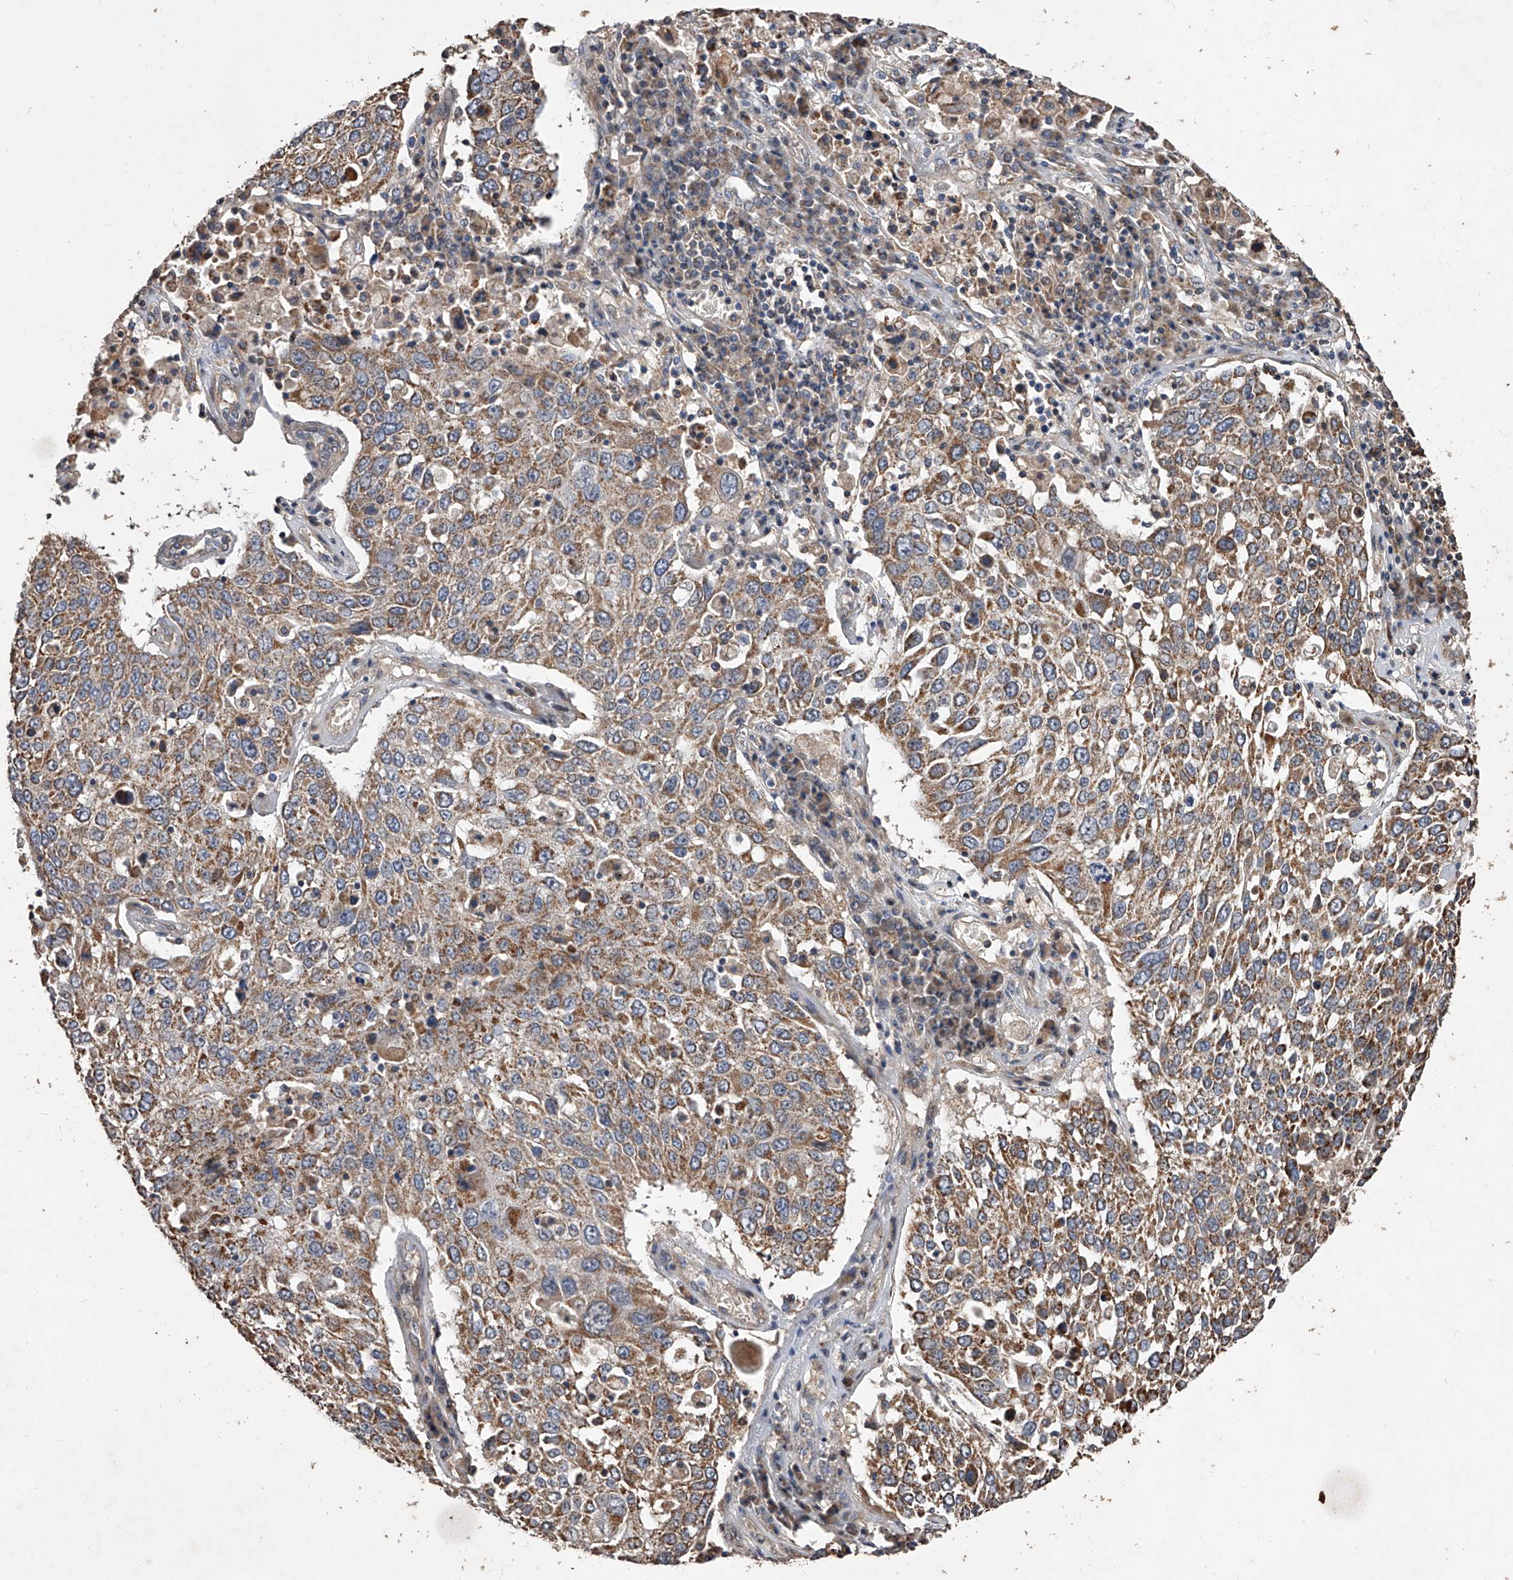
{"staining": {"intensity": "moderate", "quantity": ">75%", "location": "cytoplasmic/membranous"}, "tissue": "lung cancer", "cell_type": "Tumor cells", "image_type": "cancer", "snomed": [{"axis": "morphology", "description": "Squamous cell carcinoma, NOS"}, {"axis": "topography", "description": "Lung"}], "caption": "This photomicrograph reveals immunohistochemistry staining of lung squamous cell carcinoma, with medium moderate cytoplasmic/membranous staining in about >75% of tumor cells.", "gene": "LTV1", "patient": {"sex": "male", "age": 65}}